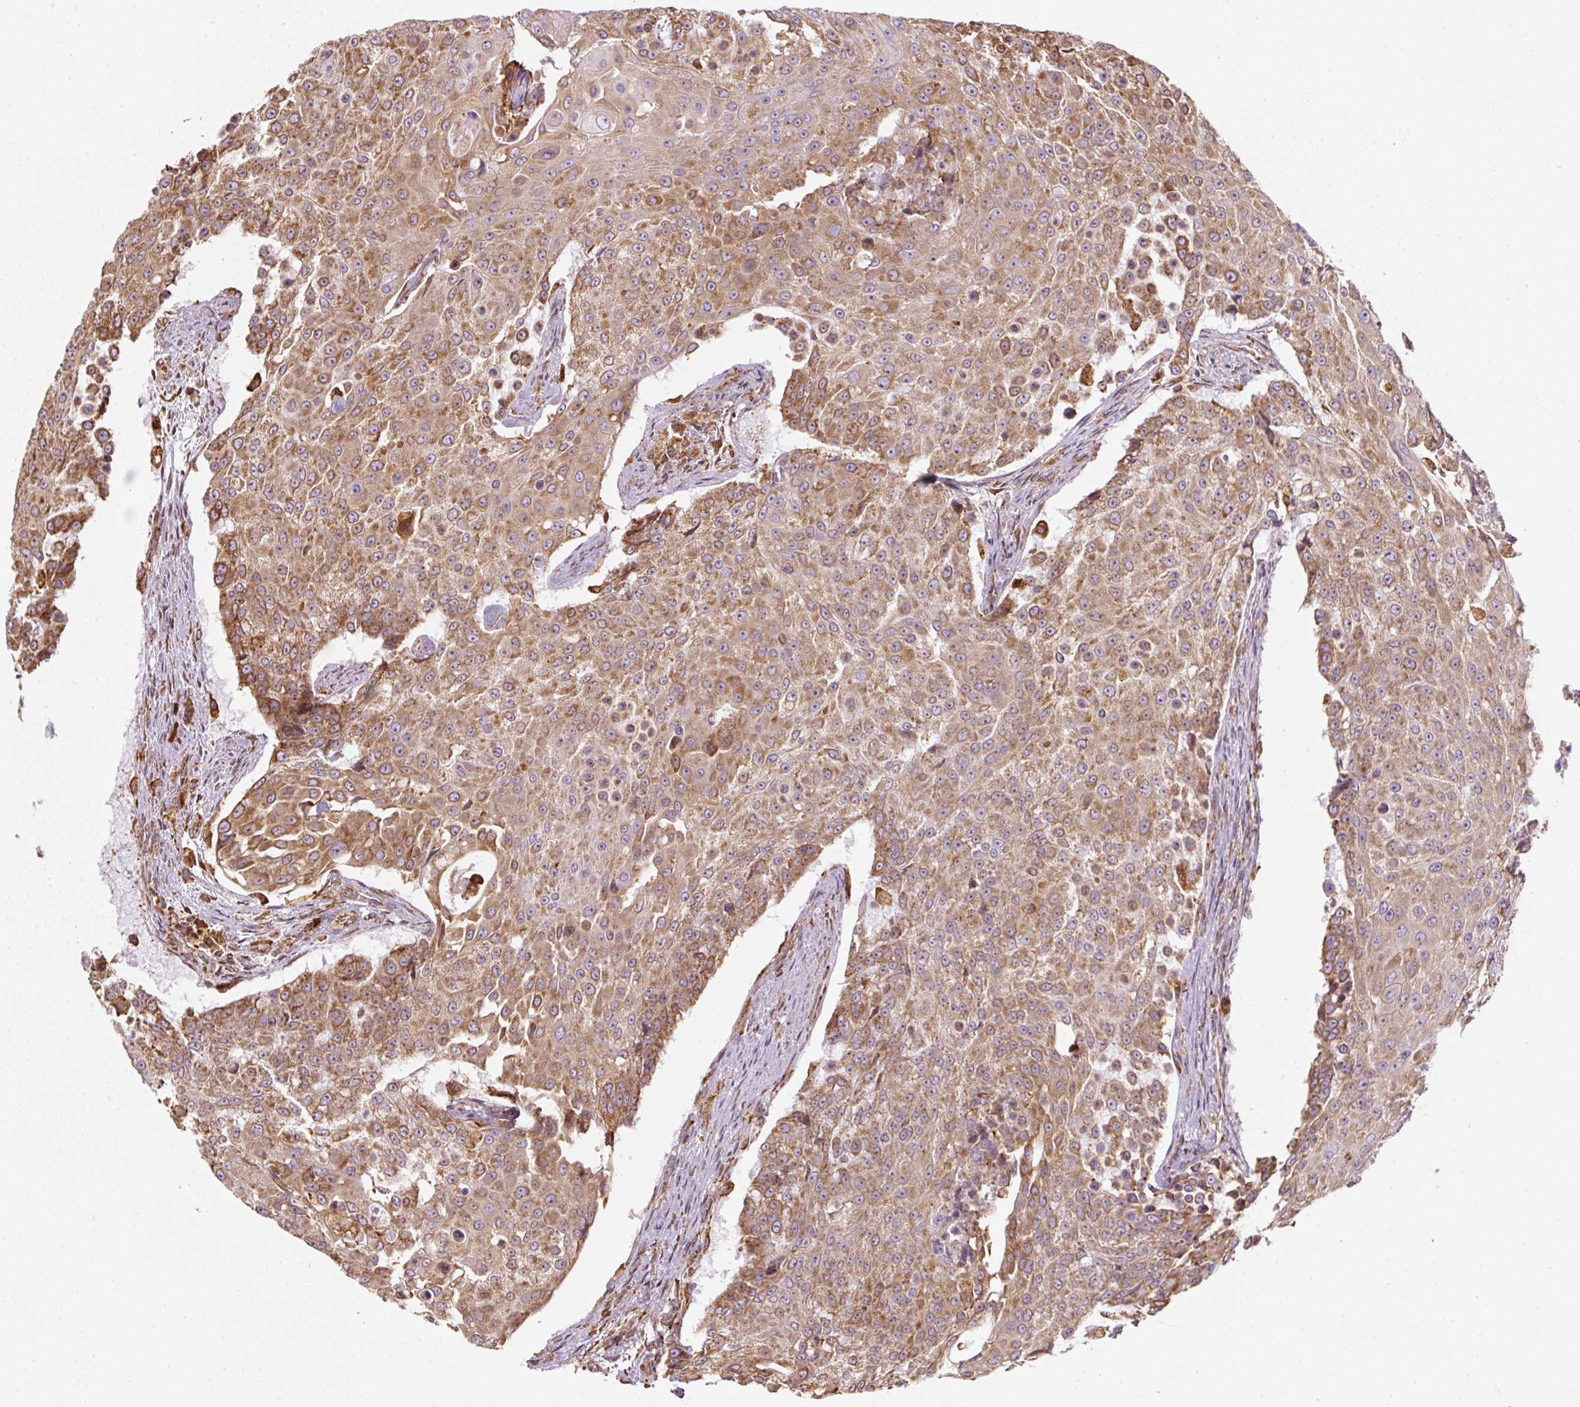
{"staining": {"intensity": "moderate", "quantity": ">75%", "location": "cytoplasmic/membranous"}, "tissue": "urothelial cancer", "cell_type": "Tumor cells", "image_type": "cancer", "snomed": [{"axis": "morphology", "description": "Urothelial carcinoma, High grade"}, {"axis": "topography", "description": "Urinary bladder"}], "caption": "A brown stain highlights moderate cytoplasmic/membranous positivity of a protein in human urothelial cancer tumor cells.", "gene": "PRKCSH", "patient": {"sex": "female", "age": 63}}